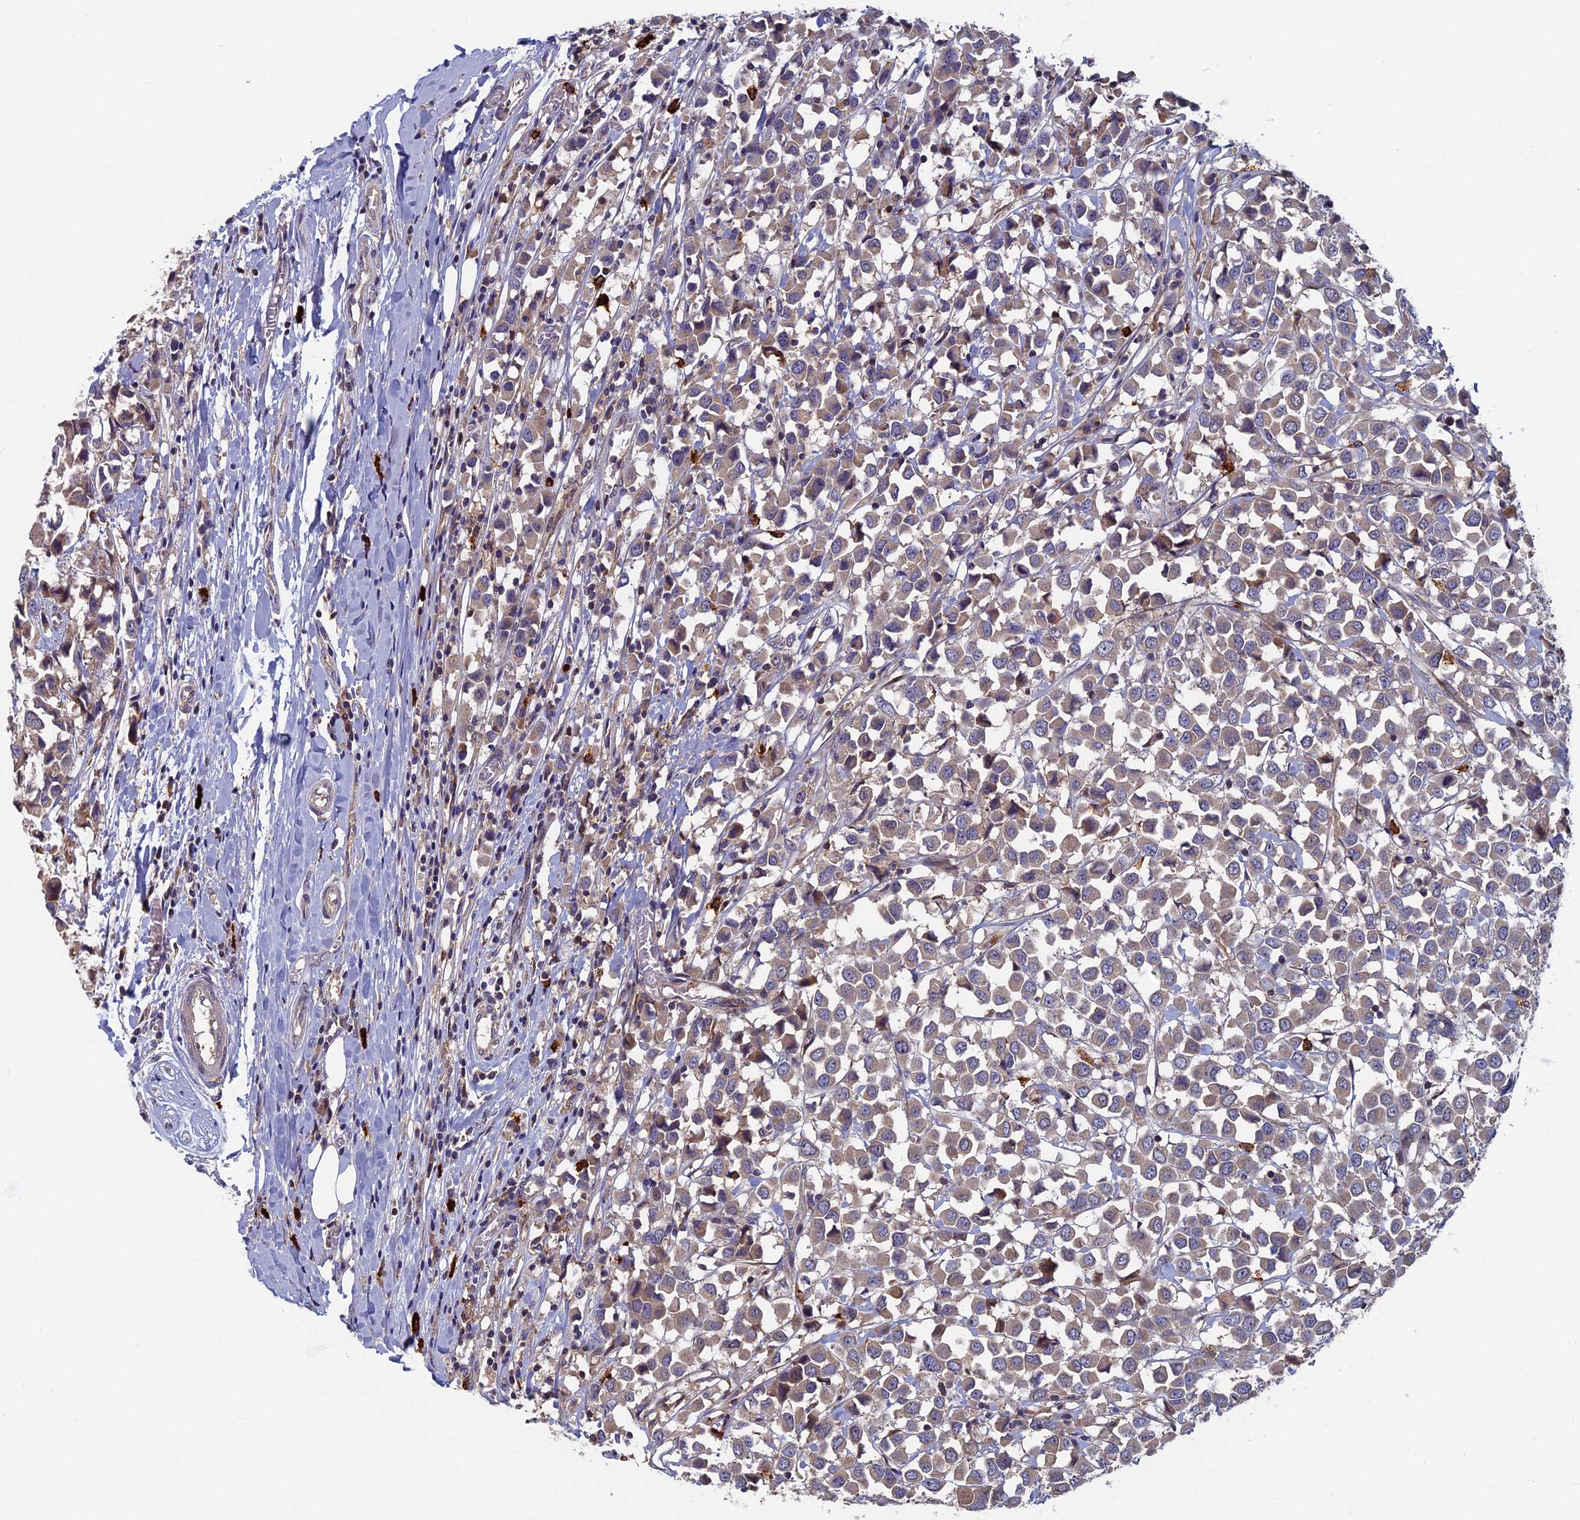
{"staining": {"intensity": "weak", "quantity": ">75%", "location": "cytoplasmic/membranous"}, "tissue": "breast cancer", "cell_type": "Tumor cells", "image_type": "cancer", "snomed": [{"axis": "morphology", "description": "Duct carcinoma"}, {"axis": "topography", "description": "Breast"}], "caption": "There is low levels of weak cytoplasmic/membranous expression in tumor cells of breast cancer (infiltrating ductal carcinoma), as demonstrated by immunohistochemical staining (brown color).", "gene": "TNK2", "patient": {"sex": "female", "age": 61}}